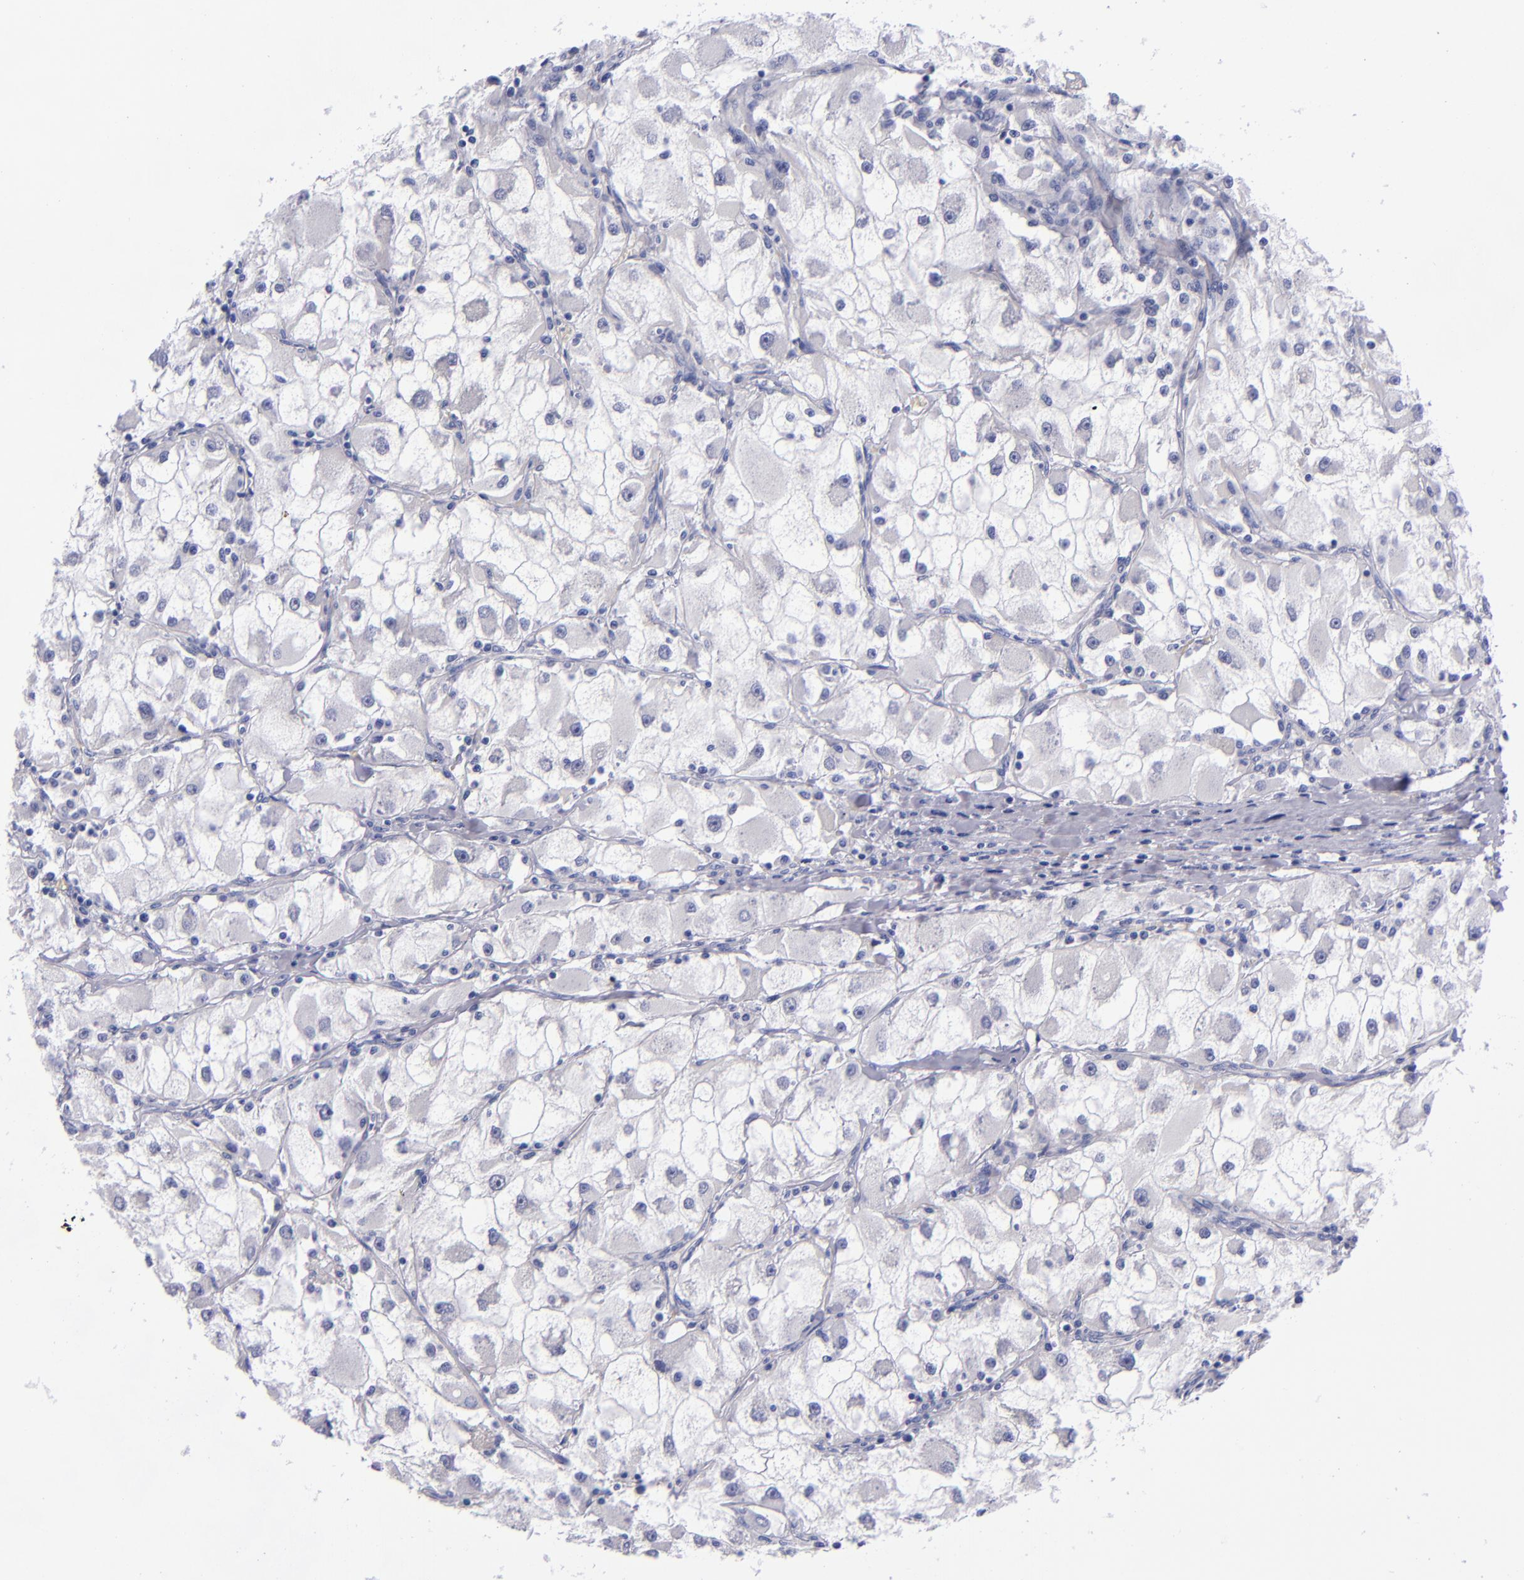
{"staining": {"intensity": "negative", "quantity": "none", "location": "none"}, "tissue": "renal cancer", "cell_type": "Tumor cells", "image_type": "cancer", "snomed": [{"axis": "morphology", "description": "Adenocarcinoma, NOS"}, {"axis": "topography", "description": "Kidney"}], "caption": "Tumor cells show no significant protein expression in adenocarcinoma (renal). Nuclei are stained in blue.", "gene": "MCM7", "patient": {"sex": "female", "age": 73}}